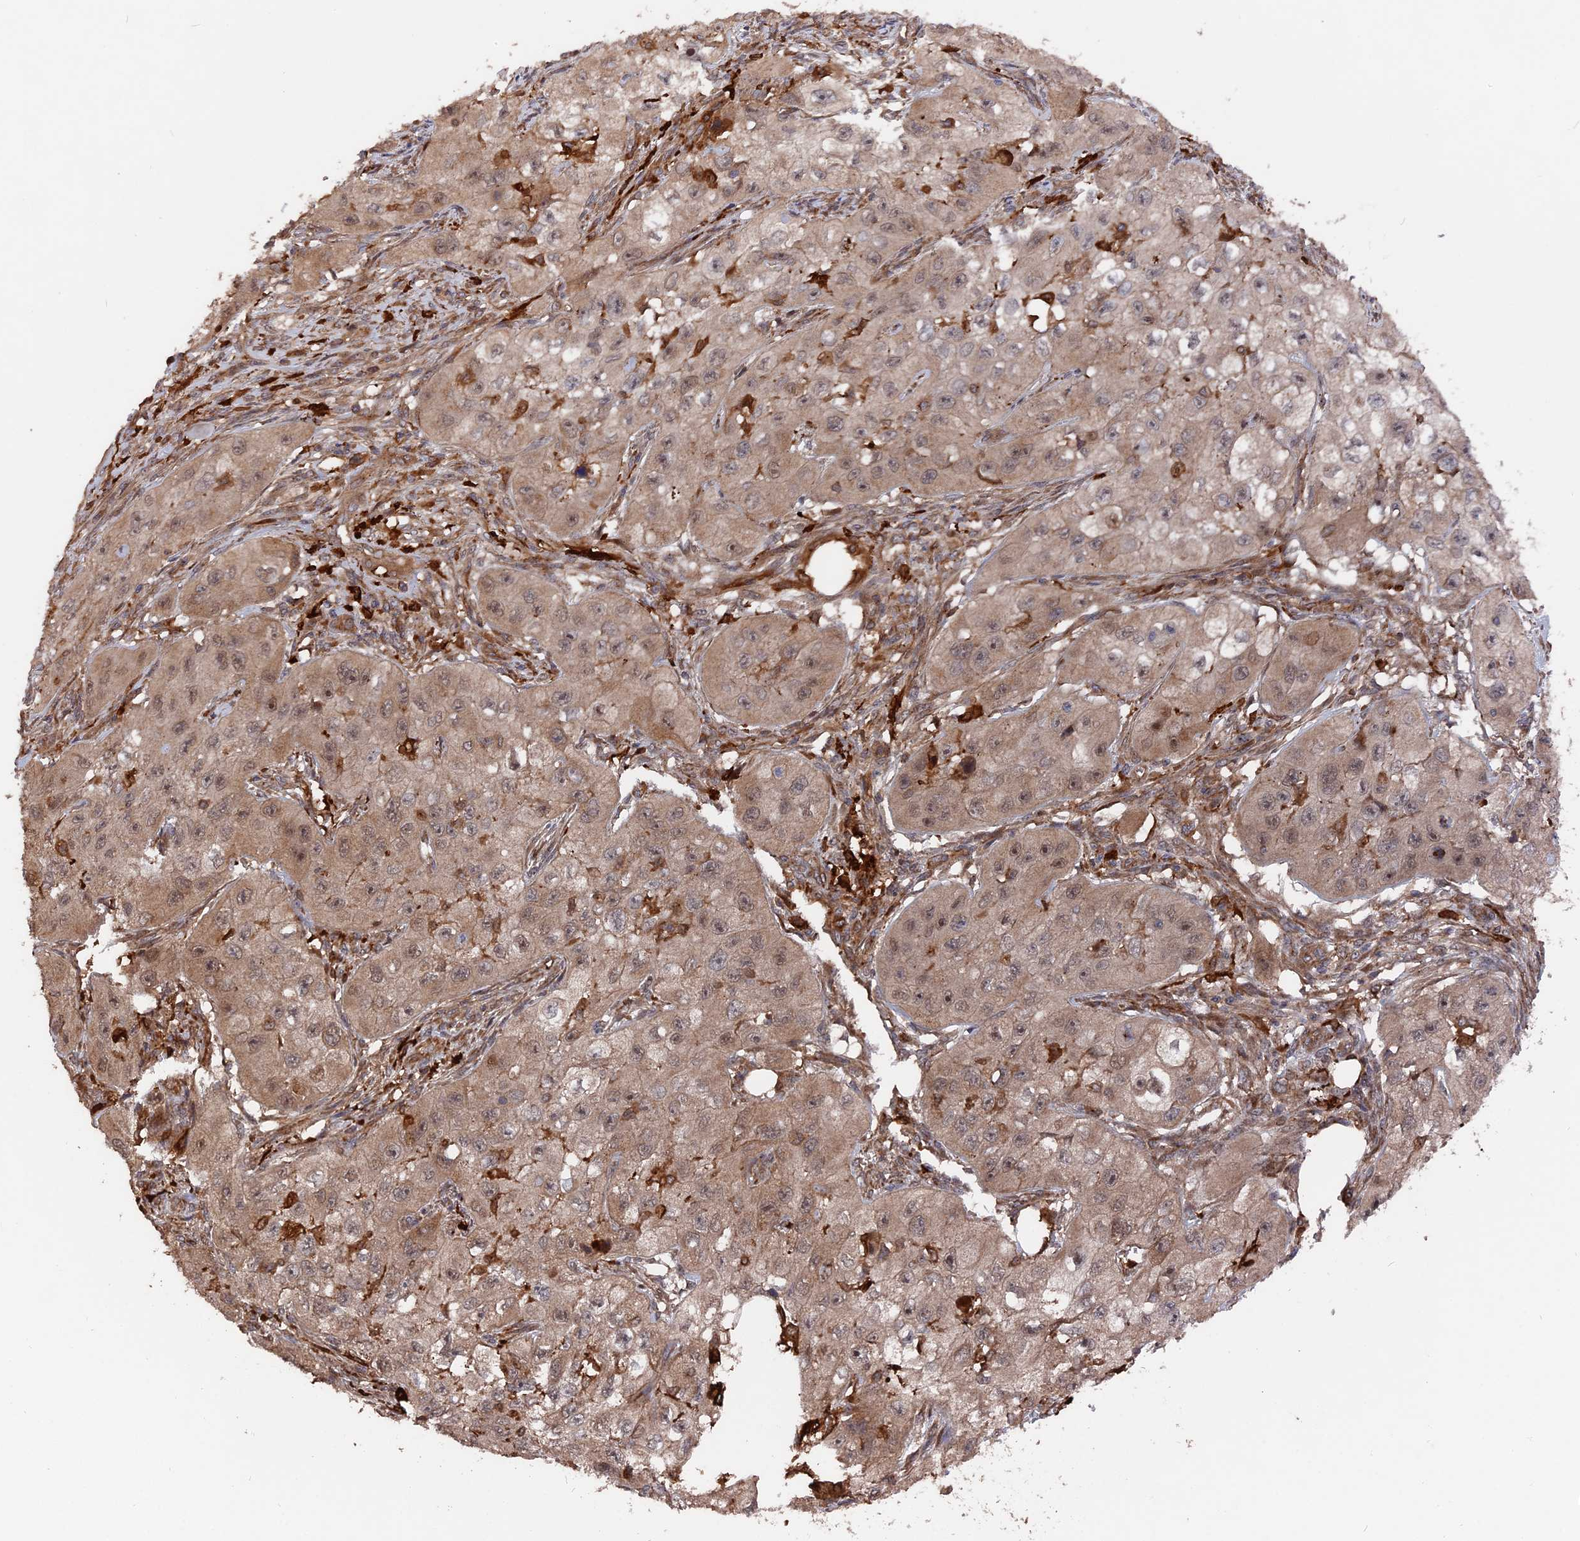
{"staining": {"intensity": "weak", "quantity": ">75%", "location": "cytoplasmic/membranous,nuclear"}, "tissue": "skin cancer", "cell_type": "Tumor cells", "image_type": "cancer", "snomed": [{"axis": "morphology", "description": "Squamous cell carcinoma, NOS"}, {"axis": "topography", "description": "Skin"}, {"axis": "topography", "description": "Subcutis"}], "caption": "Immunohistochemical staining of skin cancer (squamous cell carcinoma) reveals low levels of weak cytoplasmic/membranous and nuclear staining in about >75% of tumor cells.", "gene": "DEF8", "patient": {"sex": "male", "age": 73}}